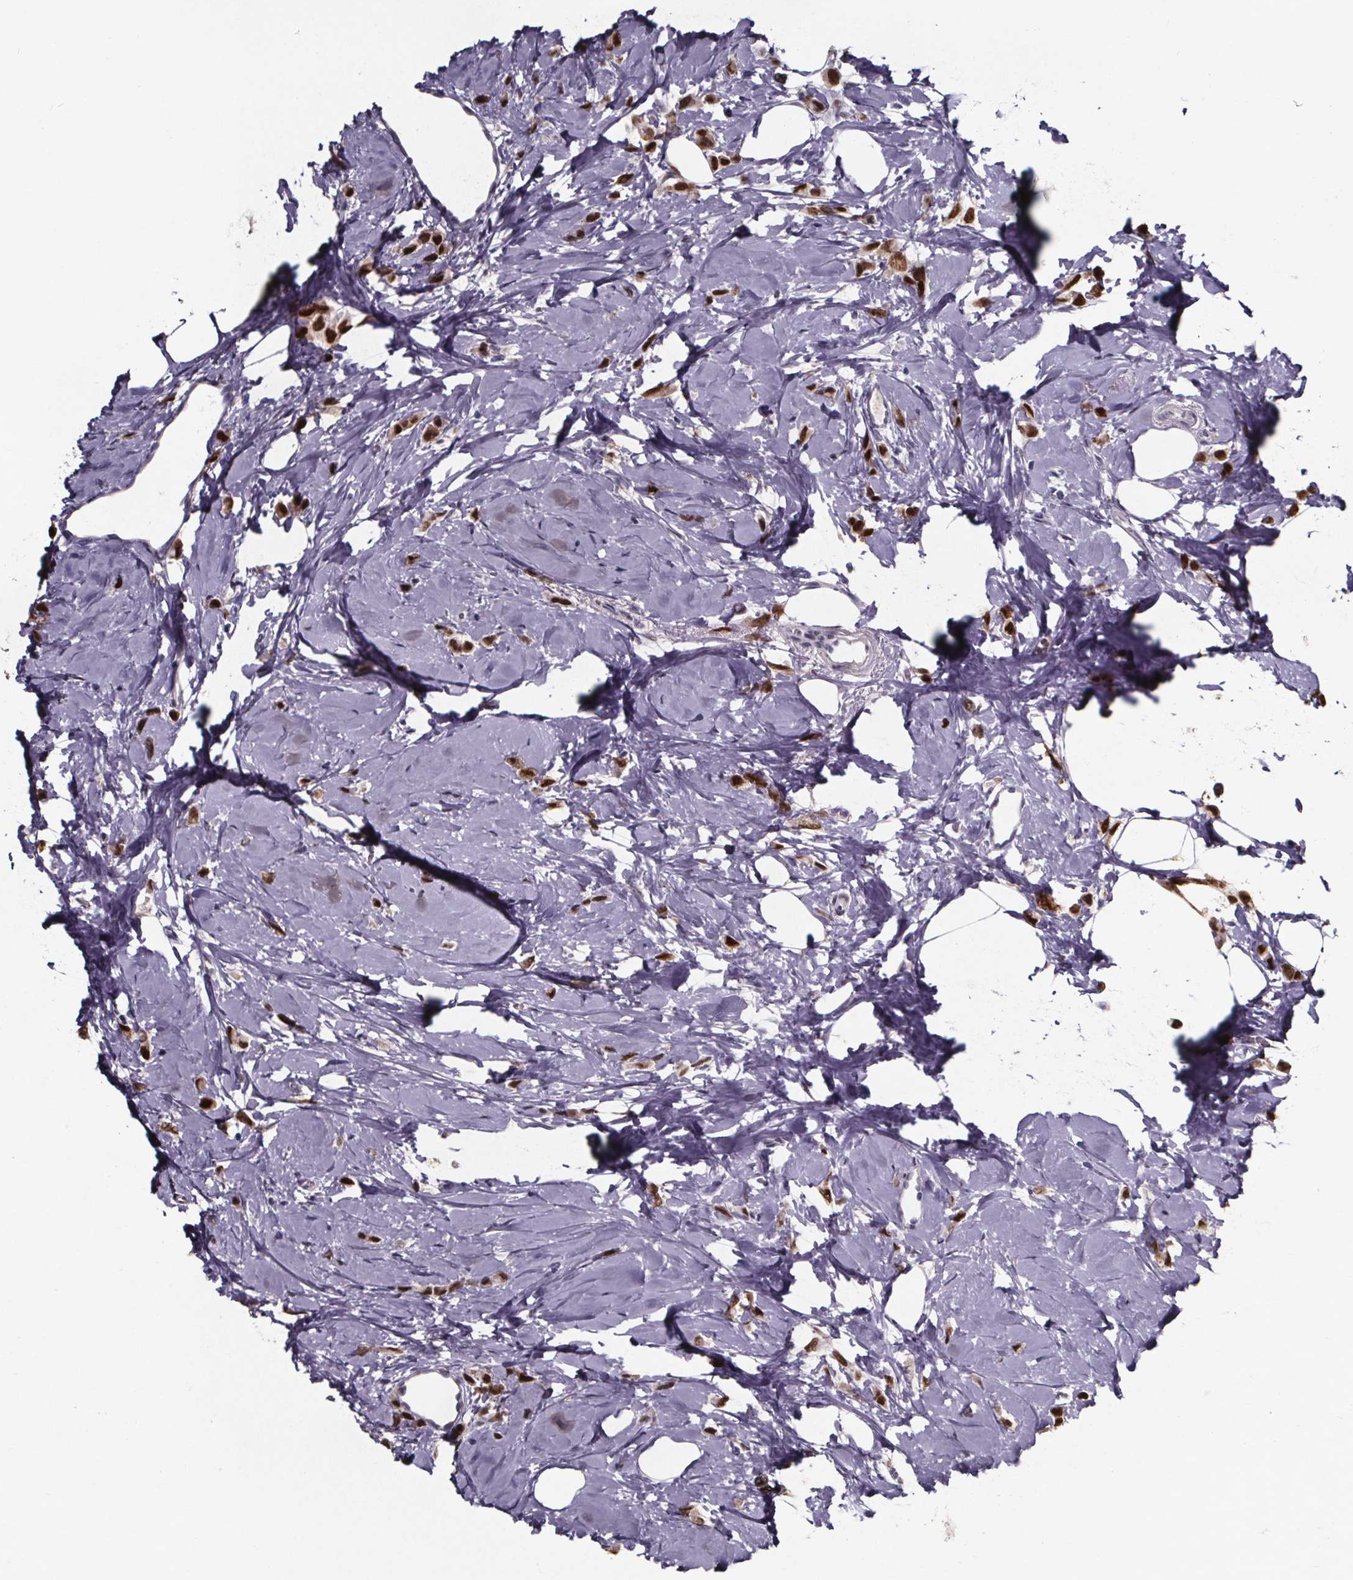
{"staining": {"intensity": "strong", "quantity": ">75%", "location": "nuclear"}, "tissue": "breast cancer", "cell_type": "Tumor cells", "image_type": "cancer", "snomed": [{"axis": "morphology", "description": "Lobular carcinoma"}, {"axis": "topography", "description": "Breast"}], "caption": "Protein expression analysis of human lobular carcinoma (breast) reveals strong nuclear staining in about >75% of tumor cells.", "gene": "AR", "patient": {"sex": "female", "age": 66}}